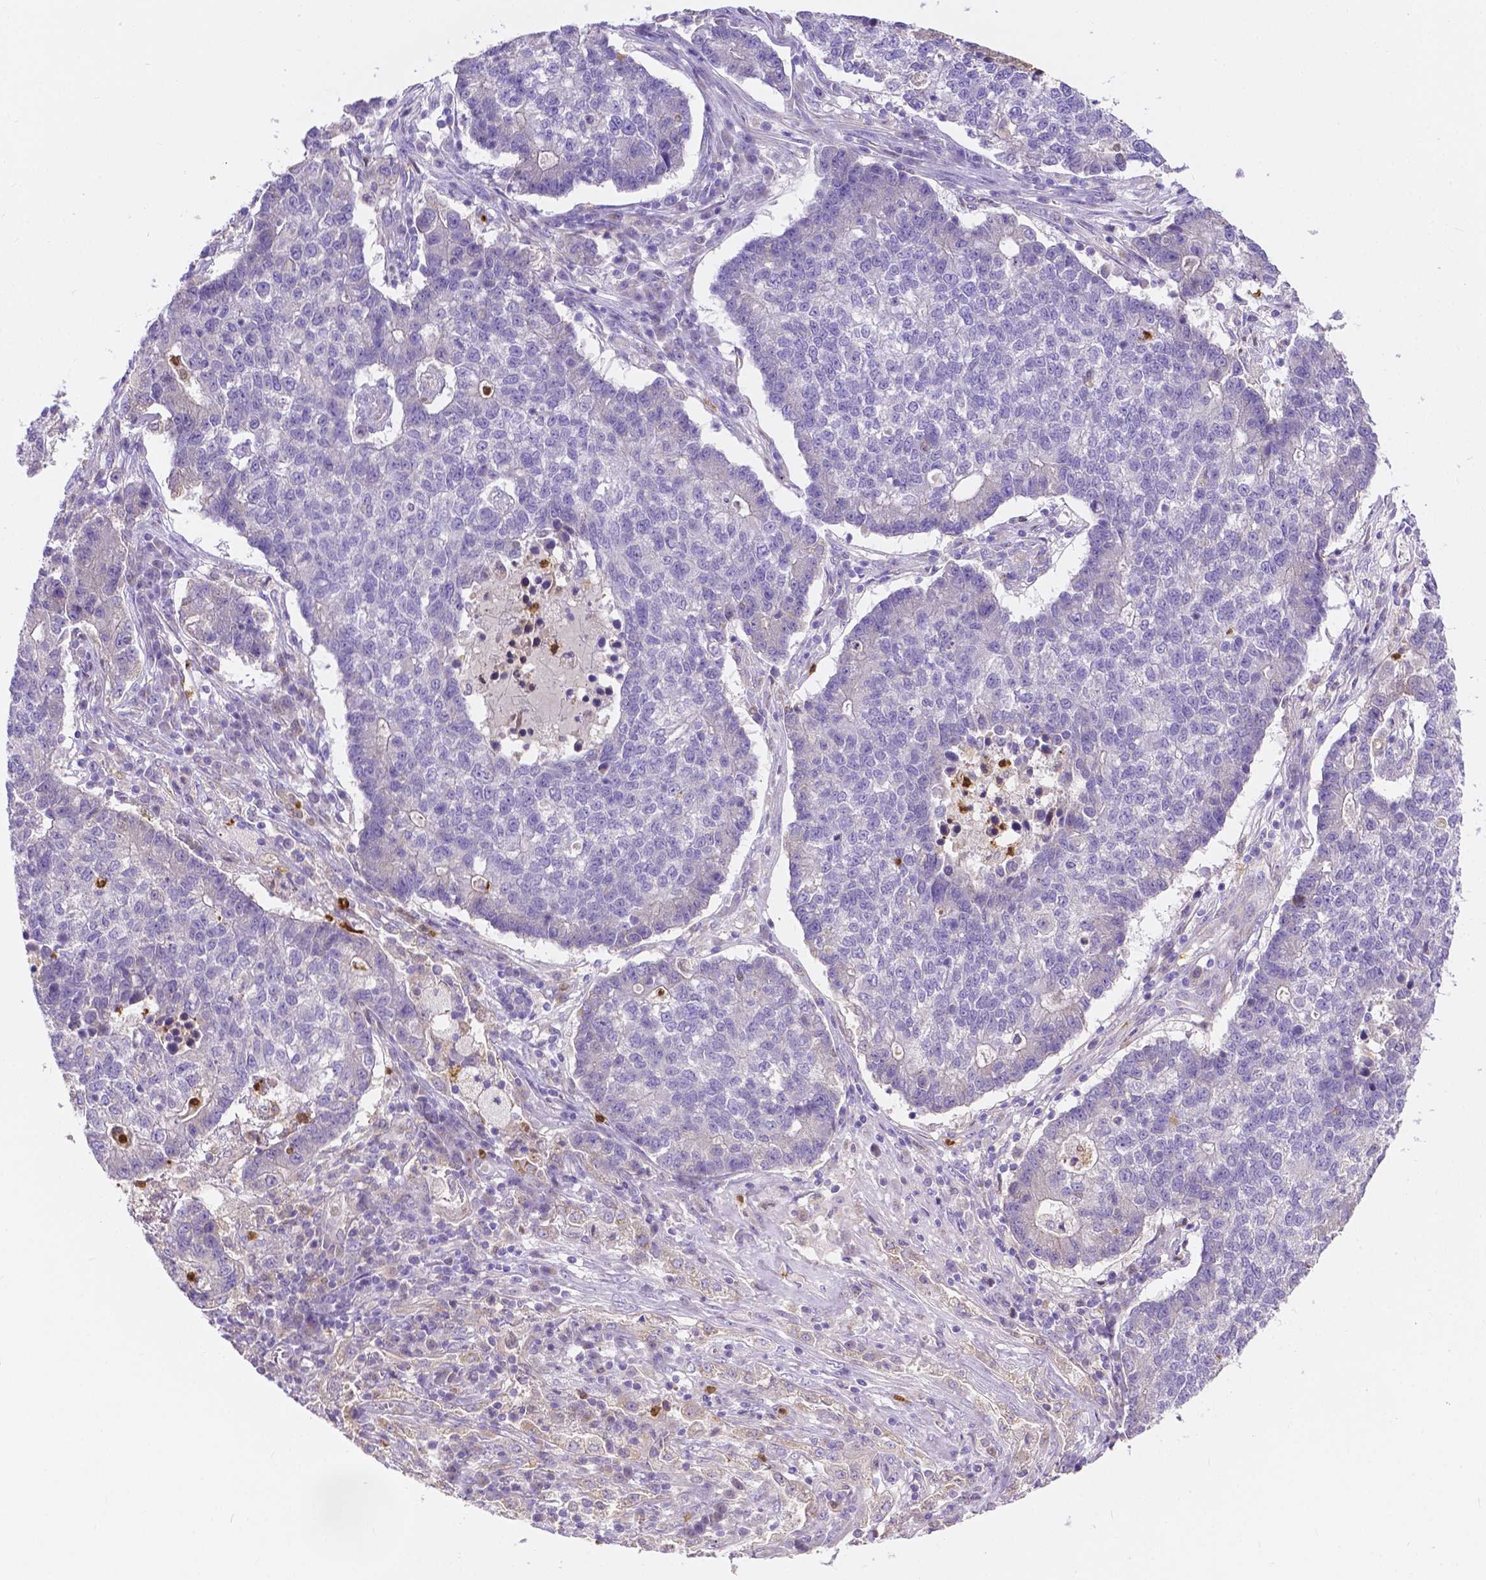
{"staining": {"intensity": "negative", "quantity": "none", "location": "none"}, "tissue": "lung cancer", "cell_type": "Tumor cells", "image_type": "cancer", "snomed": [{"axis": "morphology", "description": "Adenocarcinoma, NOS"}, {"axis": "topography", "description": "Lung"}], "caption": "IHC histopathology image of neoplastic tissue: human adenocarcinoma (lung) stained with DAB demonstrates no significant protein expression in tumor cells.", "gene": "ZNRD2", "patient": {"sex": "male", "age": 57}}